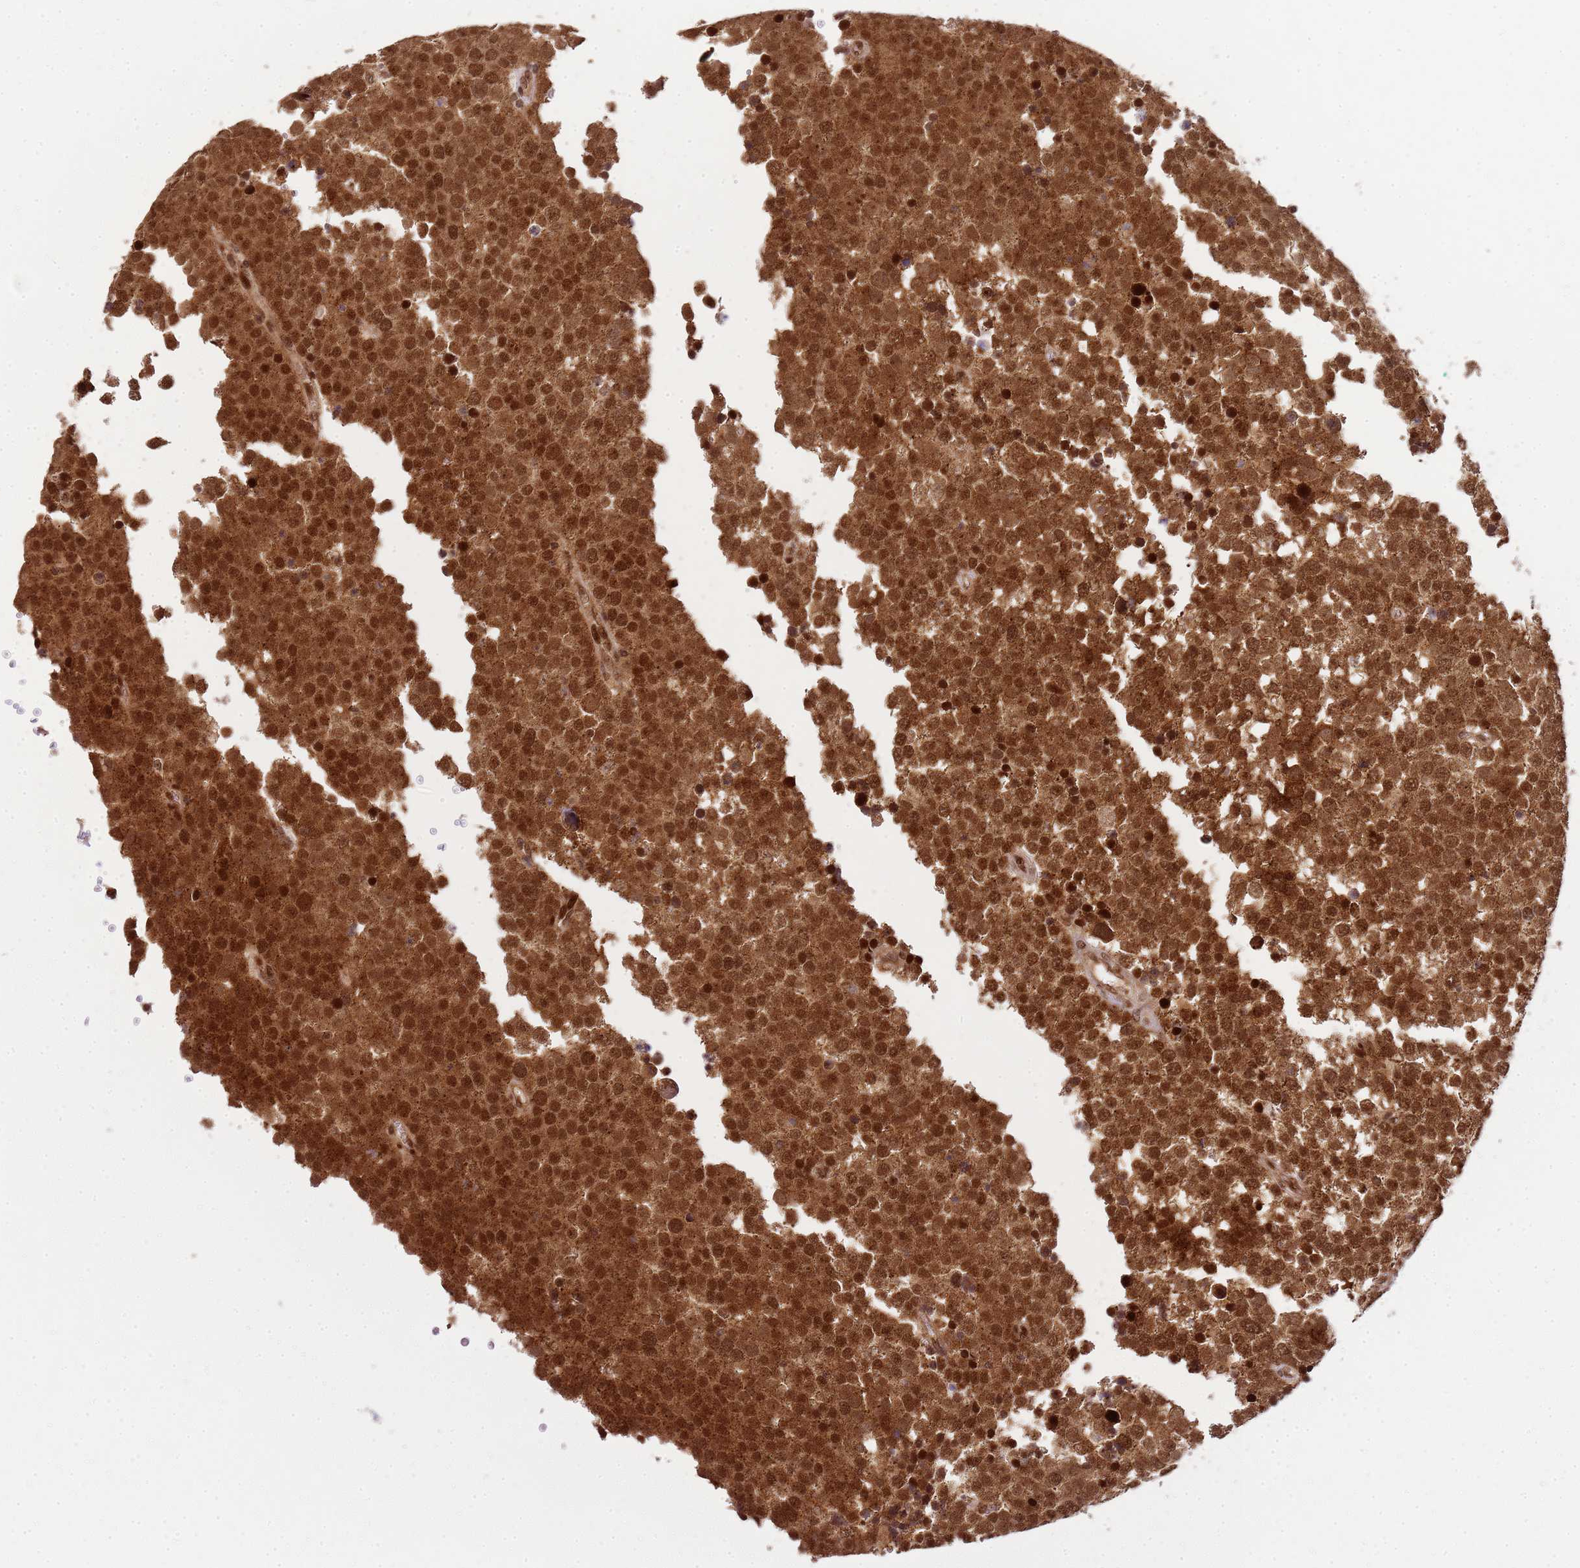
{"staining": {"intensity": "strong", "quantity": ">75%", "location": "cytoplasmic/membranous,nuclear"}, "tissue": "testis cancer", "cell_type": "Tumor cells", "image_type": "cancer", "snomed": [{"axis": "morphology", "description": "Seminoma, NOS"}, {"axis": "topography", "description": "Testis"}], "caption": "Immunohistochemical staining of human testis cancer exhibits strong cytoplasmic/membranous and nuclear protein positivity in approximately >75% of tumor cells. (Stains: DAB in brown, nuclei in blue, Microscopy: brightfield microscopy at high magnification).", "gene": "PEX14", "patient": {"sex": "male", "age": 71}}